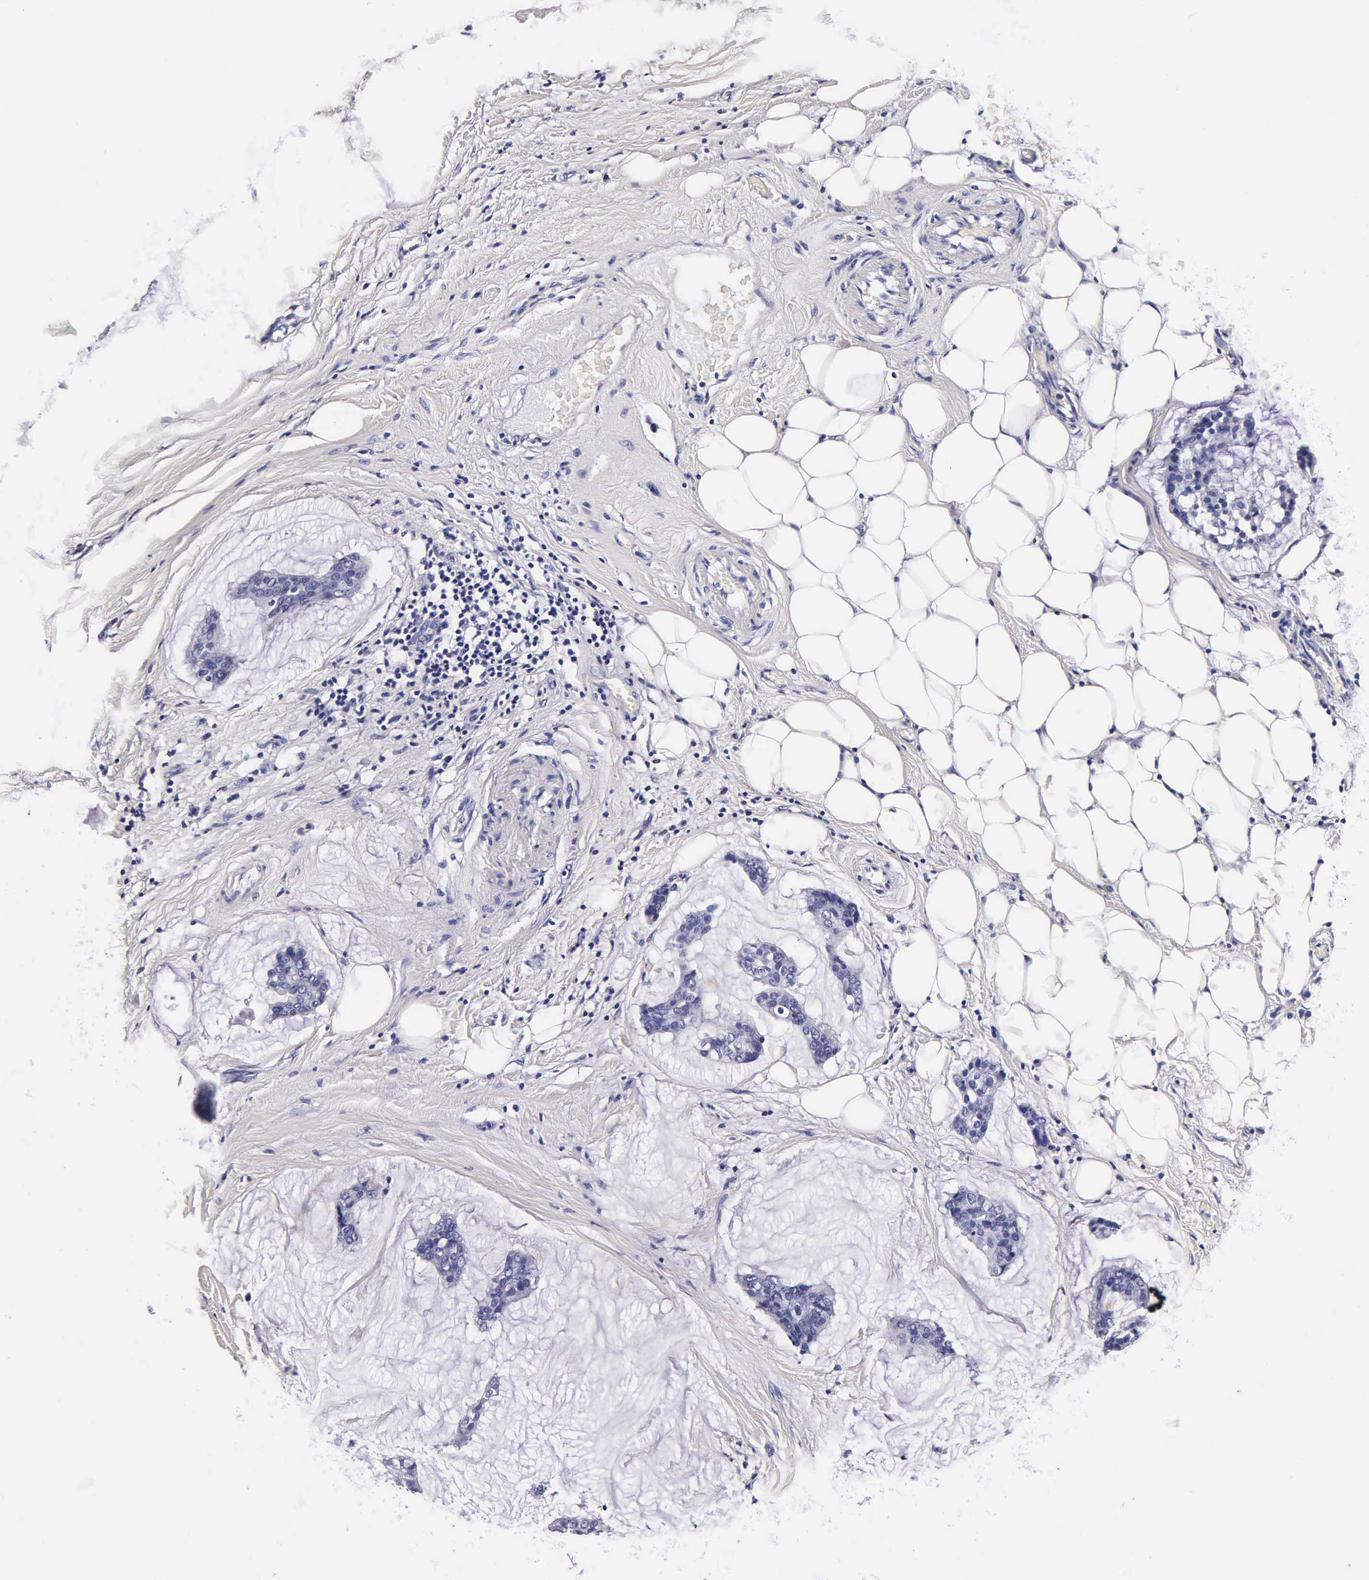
{"staining": {"intensity": "negative", "quantity": "none", "location": "none"}, "tissue": "breast cancer", "cell_type": "Tumor cells", "image_type": "cancer", "snomed": [{"axis": "morphology", "description": "Duct carcinoma"}, {"axis": "topography", "description": "Breast"}], "caption": "Tumor cells show no significant protein staining in breast cancer.", "gene": "IAPP", "patient": {"sex": "female", "age": 93}}